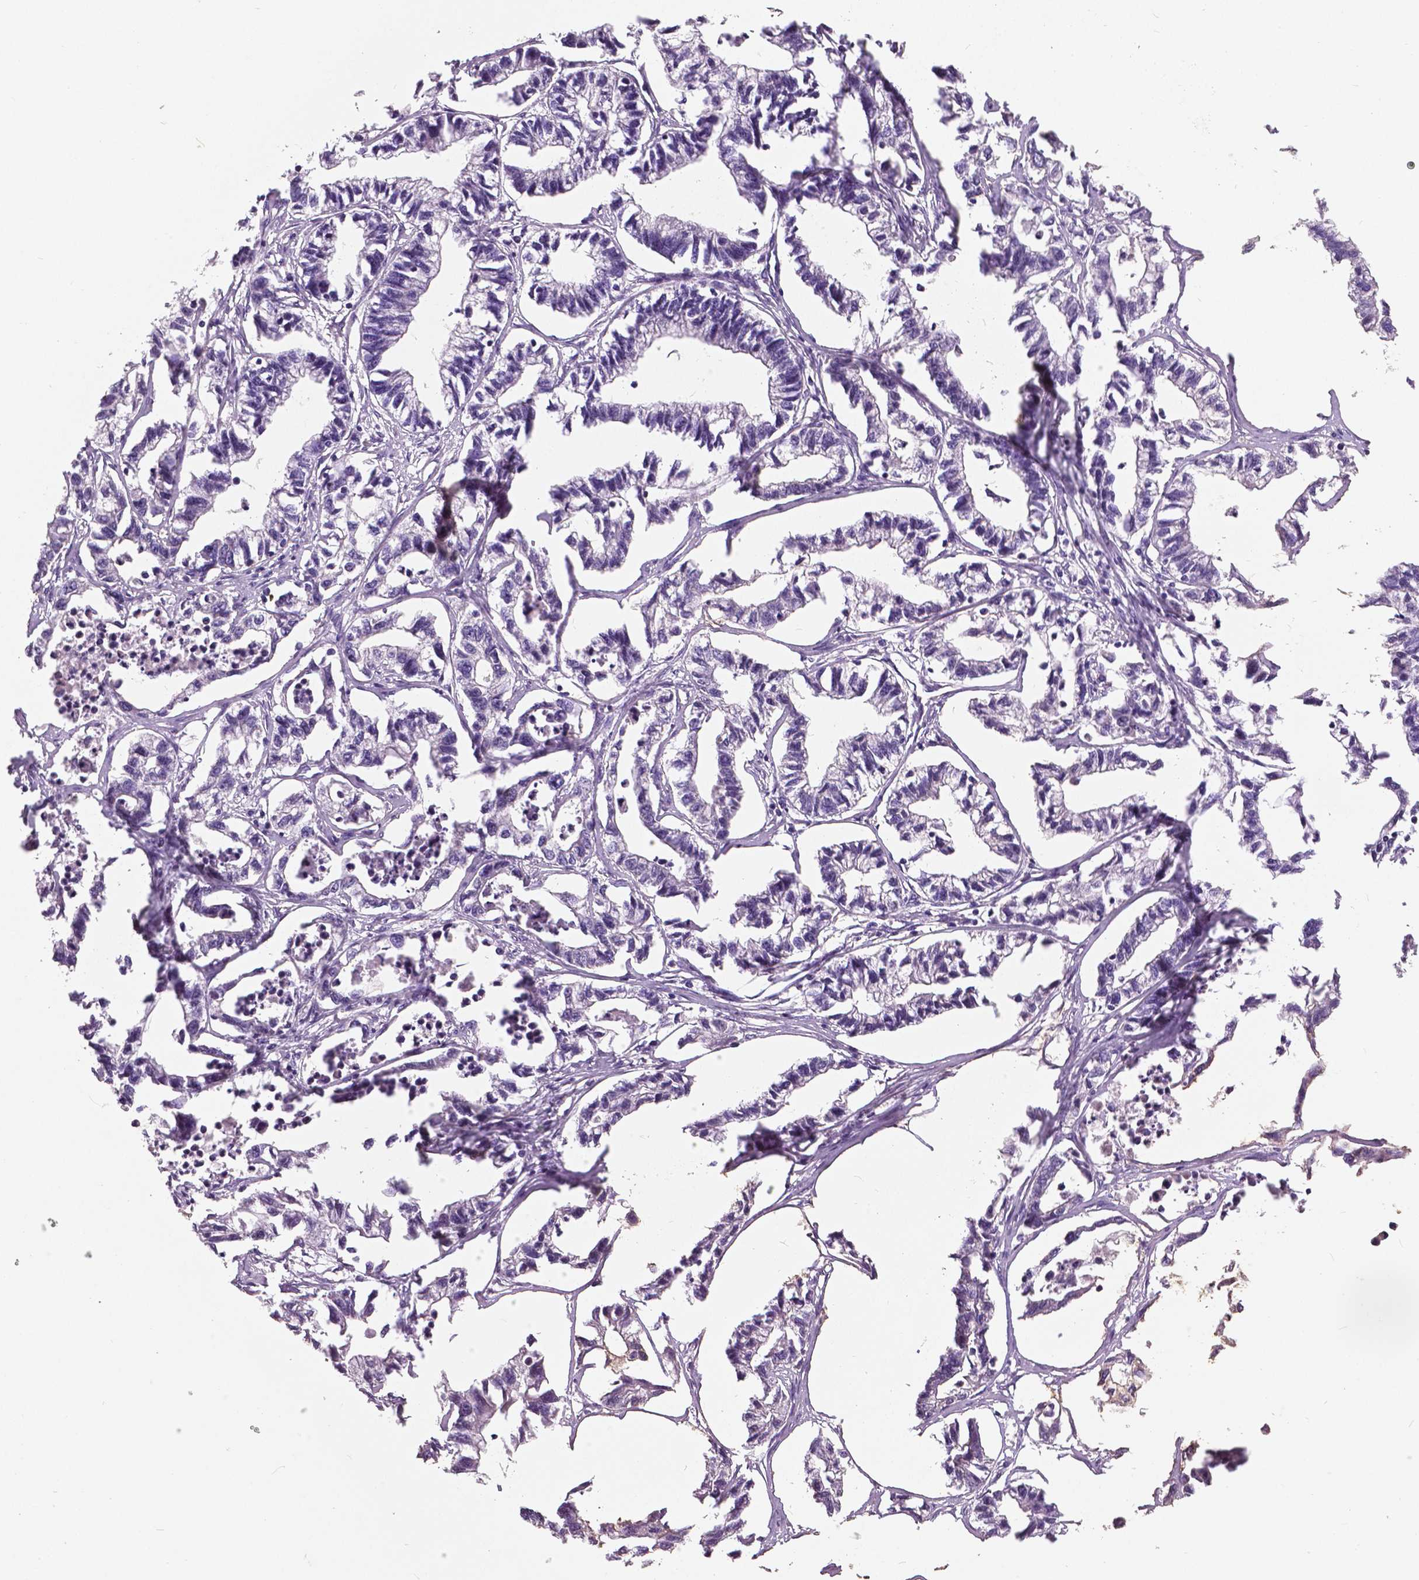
{"staining": {"intensity": "negative", "quantity": "none", "location": "none"}, "tissue": "stomach cancer", "cell_type": "Tumor cells", "image_type": "cancer", "snomed": [{"axis": "morphology", "description": "Adenocarcinoma, NOS"}, {"axis": "topography", "description": "Stomach"}], "caption": "Micrograph shows no protein staining in tumor cells of stomach cancer (adenocarcinoma) tissue.", "gene": "FOXA1", "patient": {"sex": "male", "age": 83}}